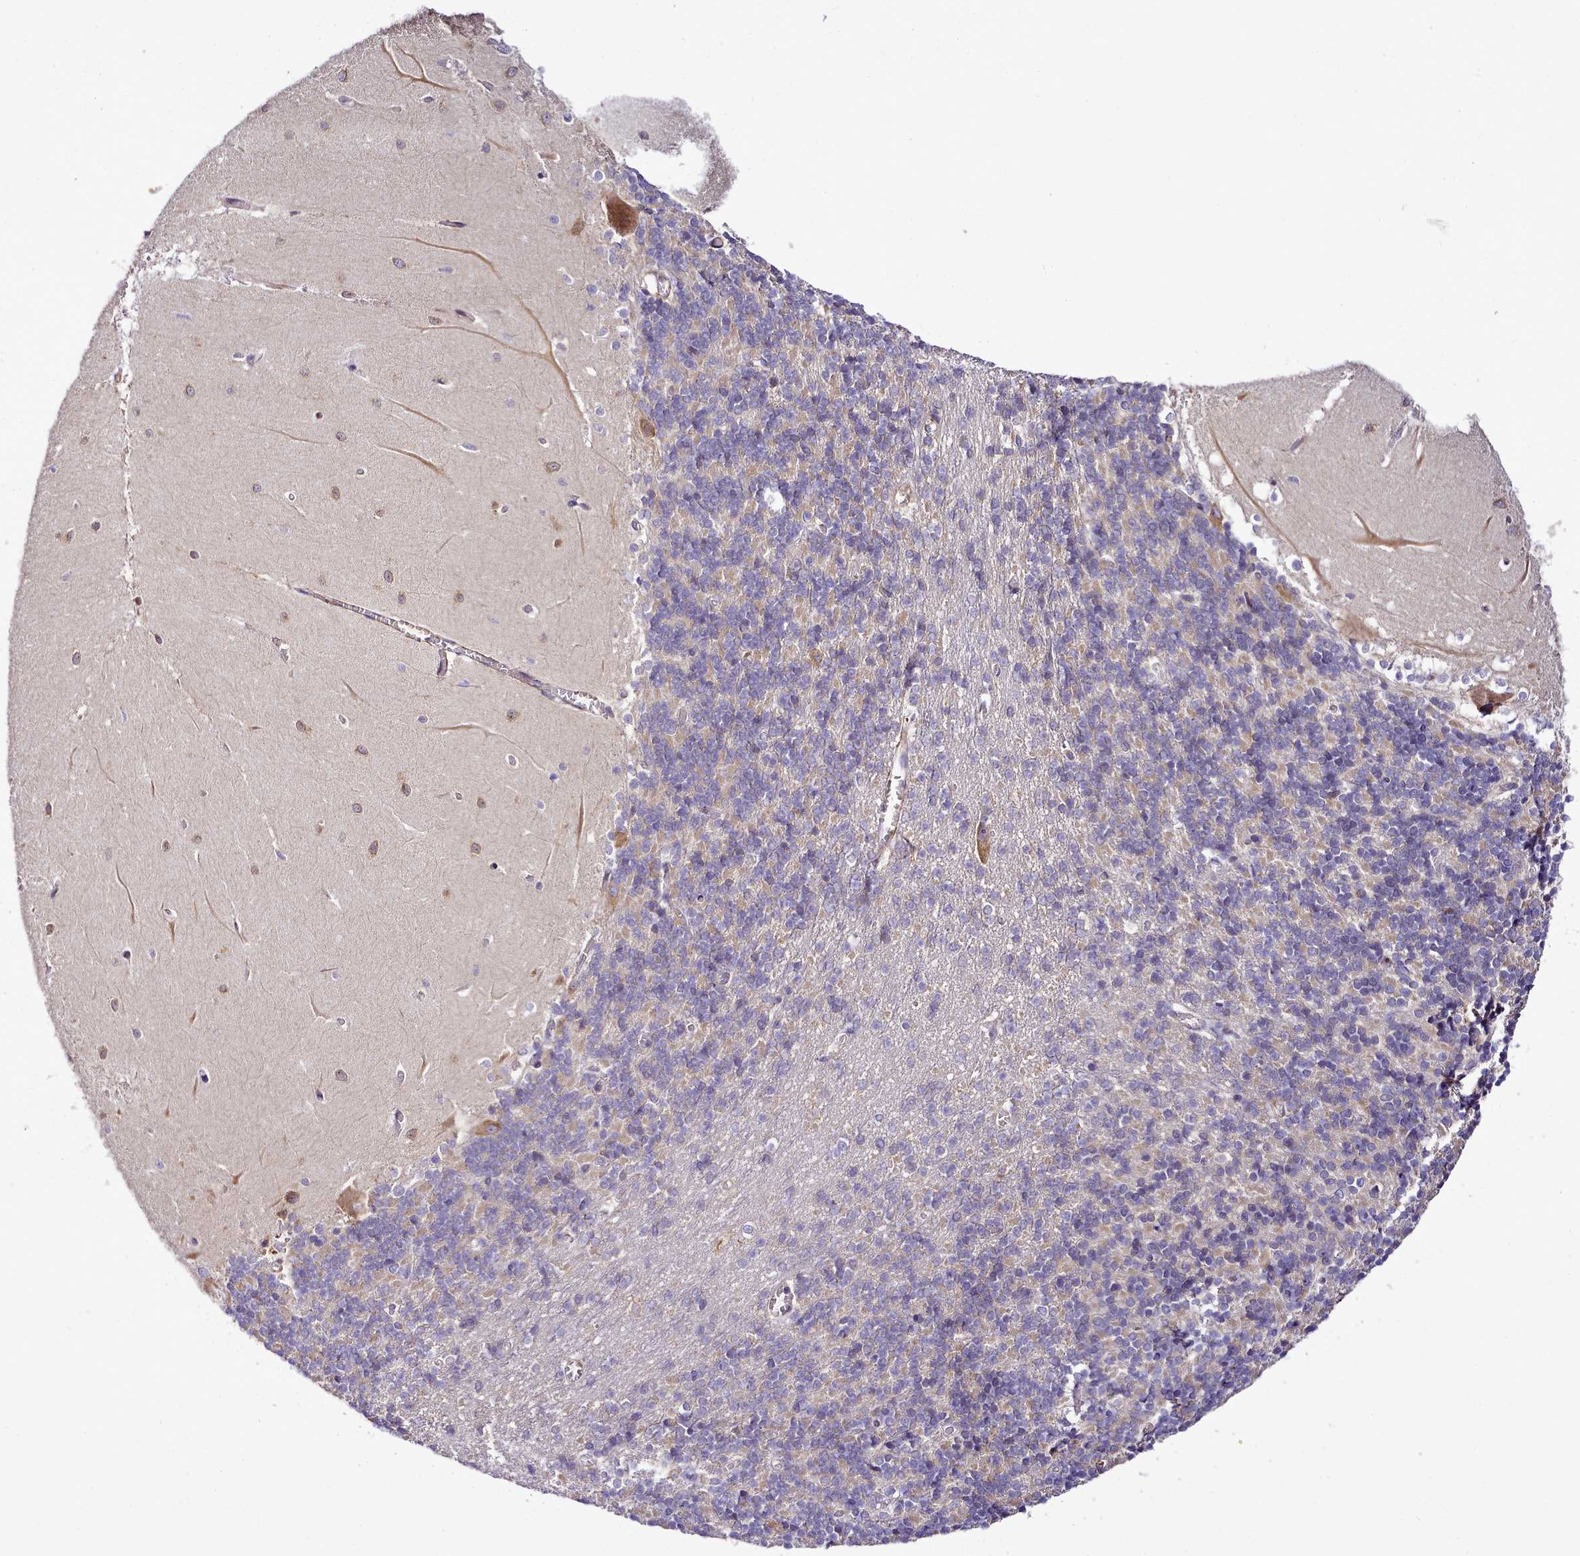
{"staining": {"intensity": "weak", "quantity": "25%-75%", "location": "cytoplasmic/membranous"}, "tissue": "cerebellum", "cell_type": "Cells in granular layer", "image_type": "normal", "snomed": [{"axis": "morphology", "description": "Normal tissue, NOS"}, {"axis": "topography", "description": "Cerebellum"}], "caption": "This is an image of IHC staining of benign cerebellum, which shows weak positivity in the cytoplasmic/membranous of cells in granular layer.", "gene": "NBPF10", "patient": {"sex": "male", "age": 37}}